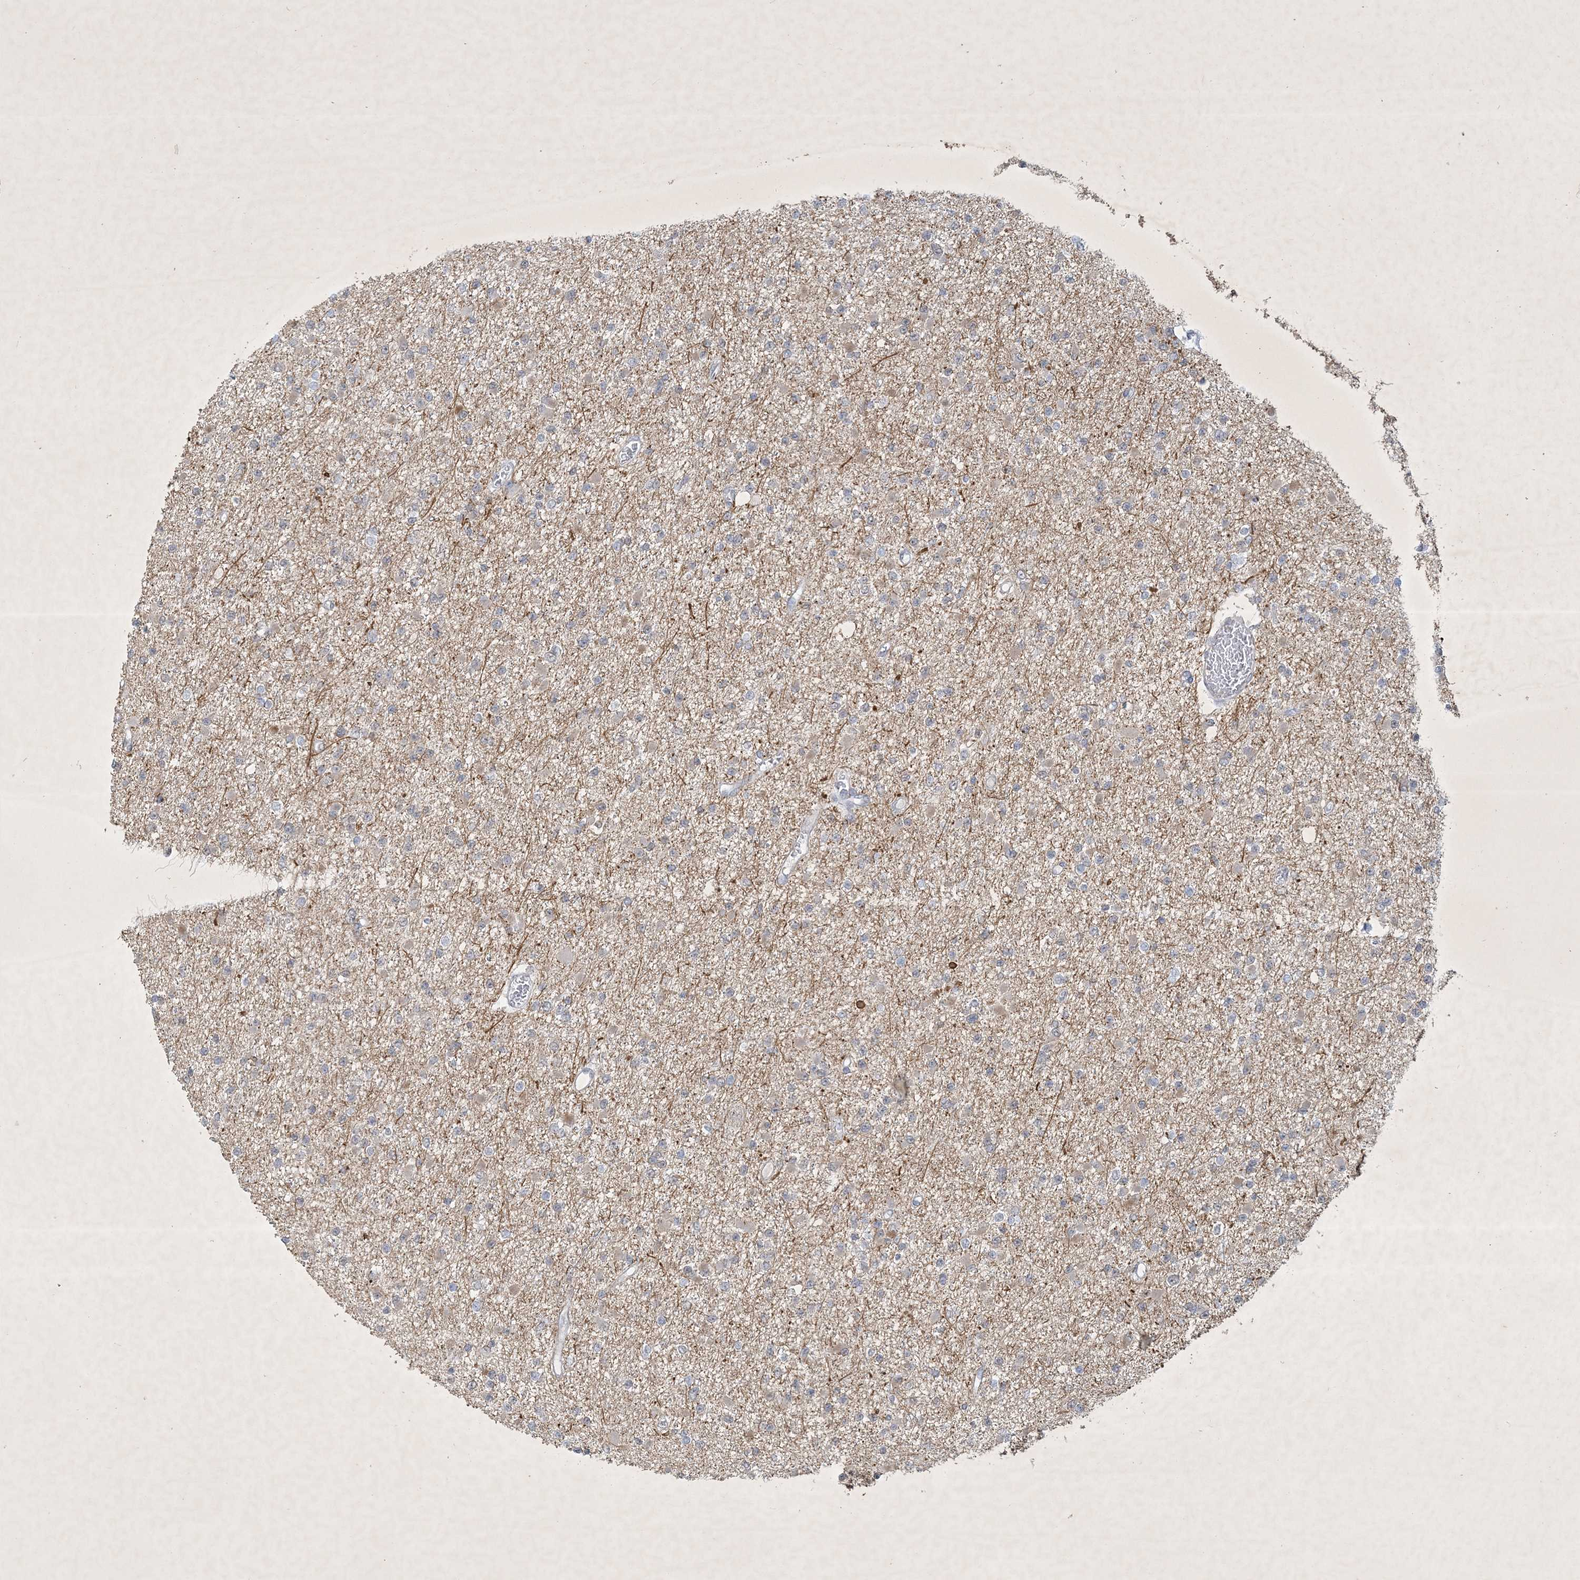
{"staining": {"intensity": "negative", "quantity": "none", "location": "none"}, "tissue": "glioma", "cell_type": "Tumor cells", "image_type": "cancer", "snomed": [{"axis": "morphology", "description": "Glioma, malignant, Low grade"}, {"axis": "topography", "description": "Brain"}], "caption": "Immunohistochemical staining of human malignant glioma (low-grade) exhibits no significant staining in tumor cells.", "gene": "ZBTB9", "patient": {"sex": "female", "age": 22}}